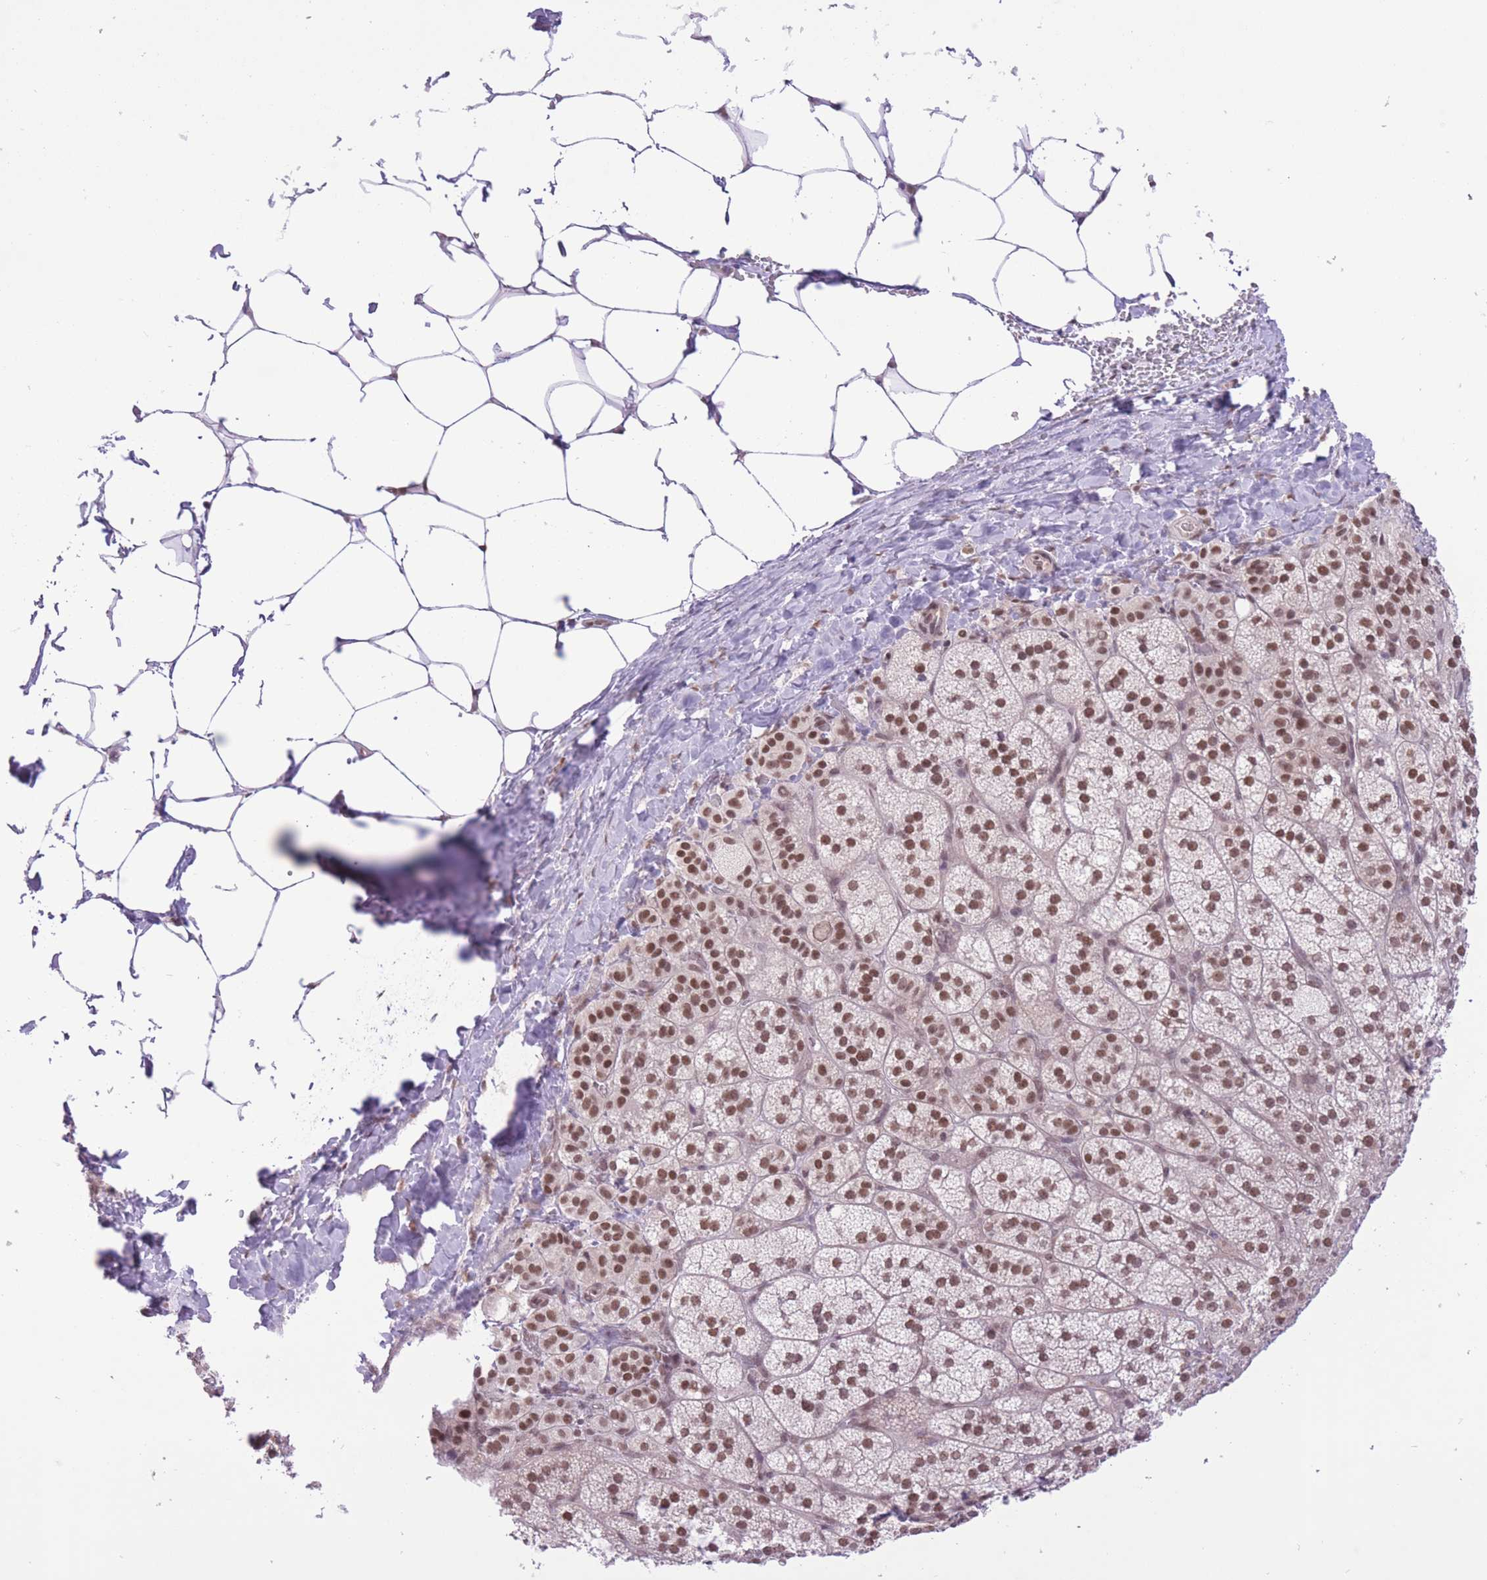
{"staining": {"intensity": "moderate", "quantity": ">75%", "location": "nuclear"}, "tissue": "adrenal gland", "cell_type": "Glandular cells", "image_type": "normal", "snomed": [{"axis": "morphology", "description": "Normal tissue, NOS"}, {"axis": "topography", "description": "Adrenal gland"}], "caption": "Protein expression by IHC demonstrates moderate nuclear positivity in approximately >75% of glandular cells in normal adrenal gland.", "gene": "ZBED5", "patient": {"sex": "female", "age": 58}}